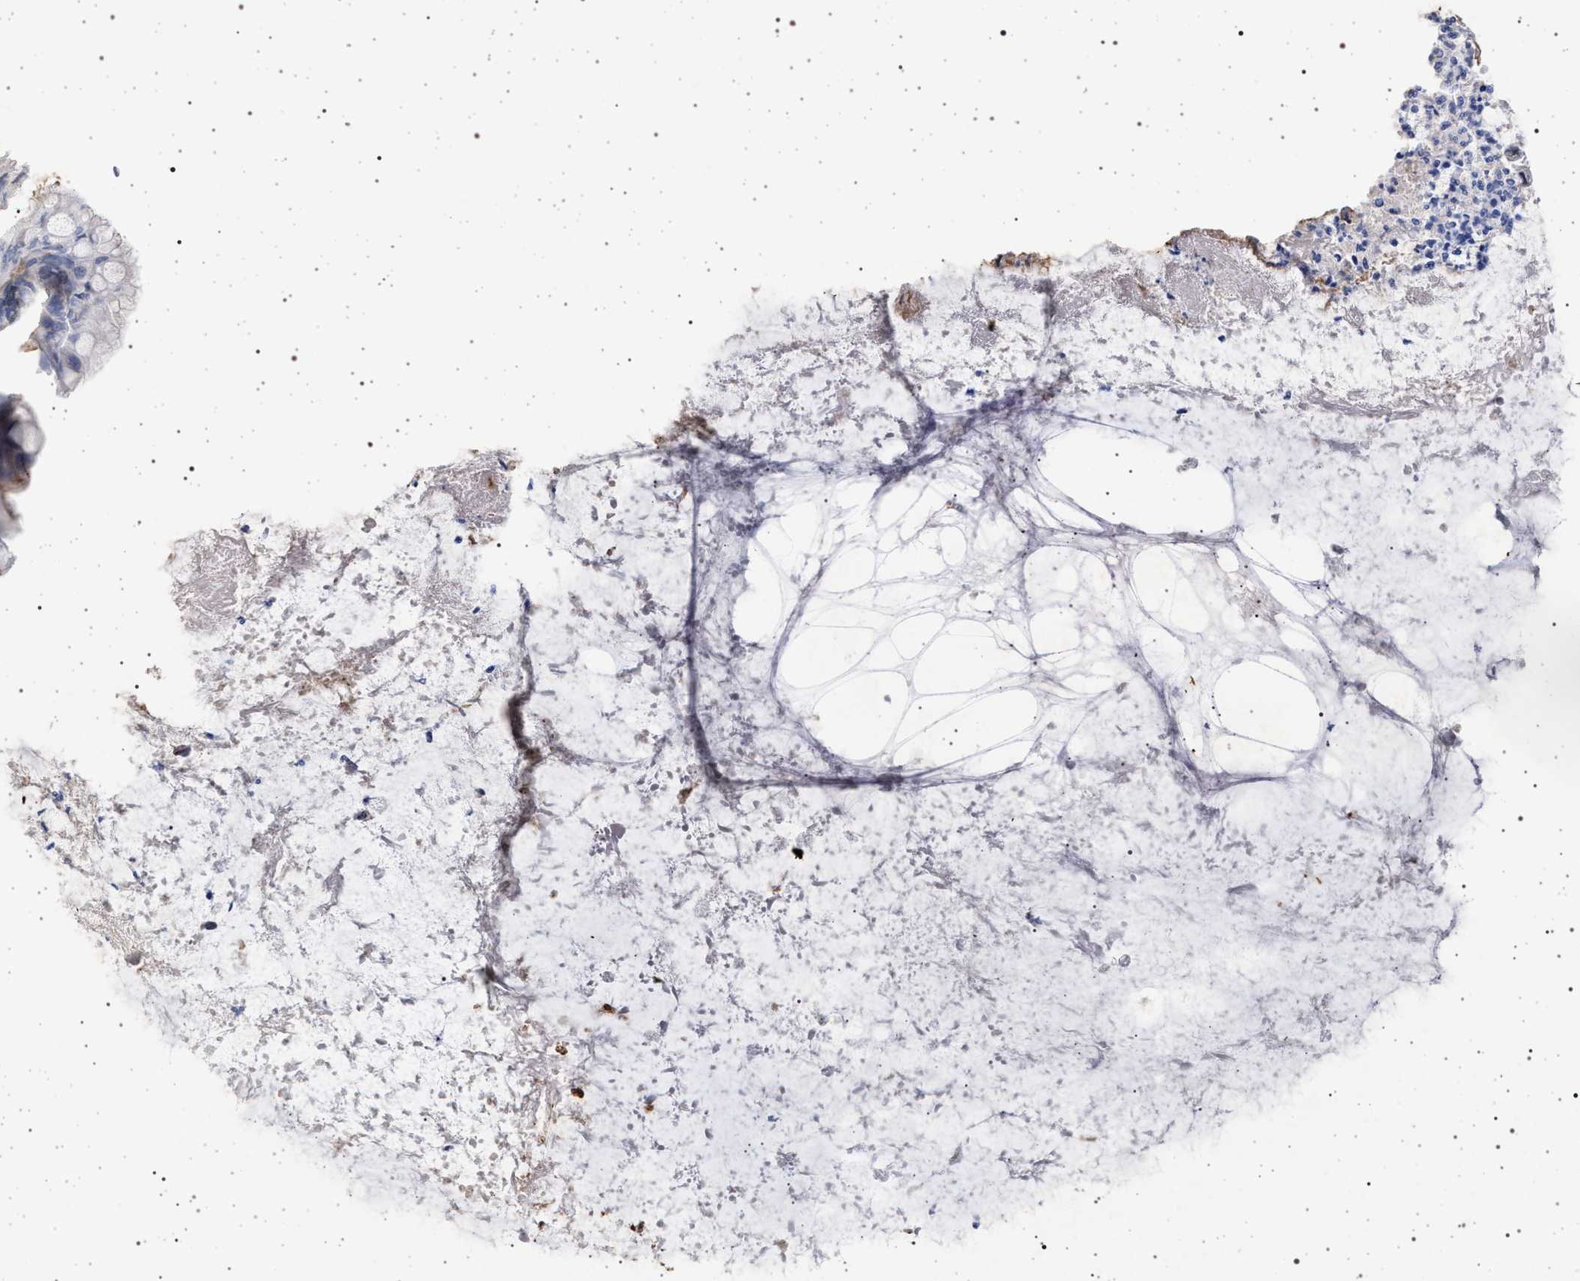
{"staining": {"intensity": "negative", "quantity": "none", "location": "none"}, "tissue": "ovarian cancer", "cell_type": "Tumor cells", "image_type": "cancer", "snomed": [{"axis": "morphology", "description": "Cystadenocarcinoma, mucinous, NOS"}, {"axis": "topography", "description": "Ovary"}], "caption": "Tumor cells are negative for protein expression in human ovarian mucinous cystadenocarcinoma.", "gene": "PLG", "patient": {"sex": "female", "age": 80}}